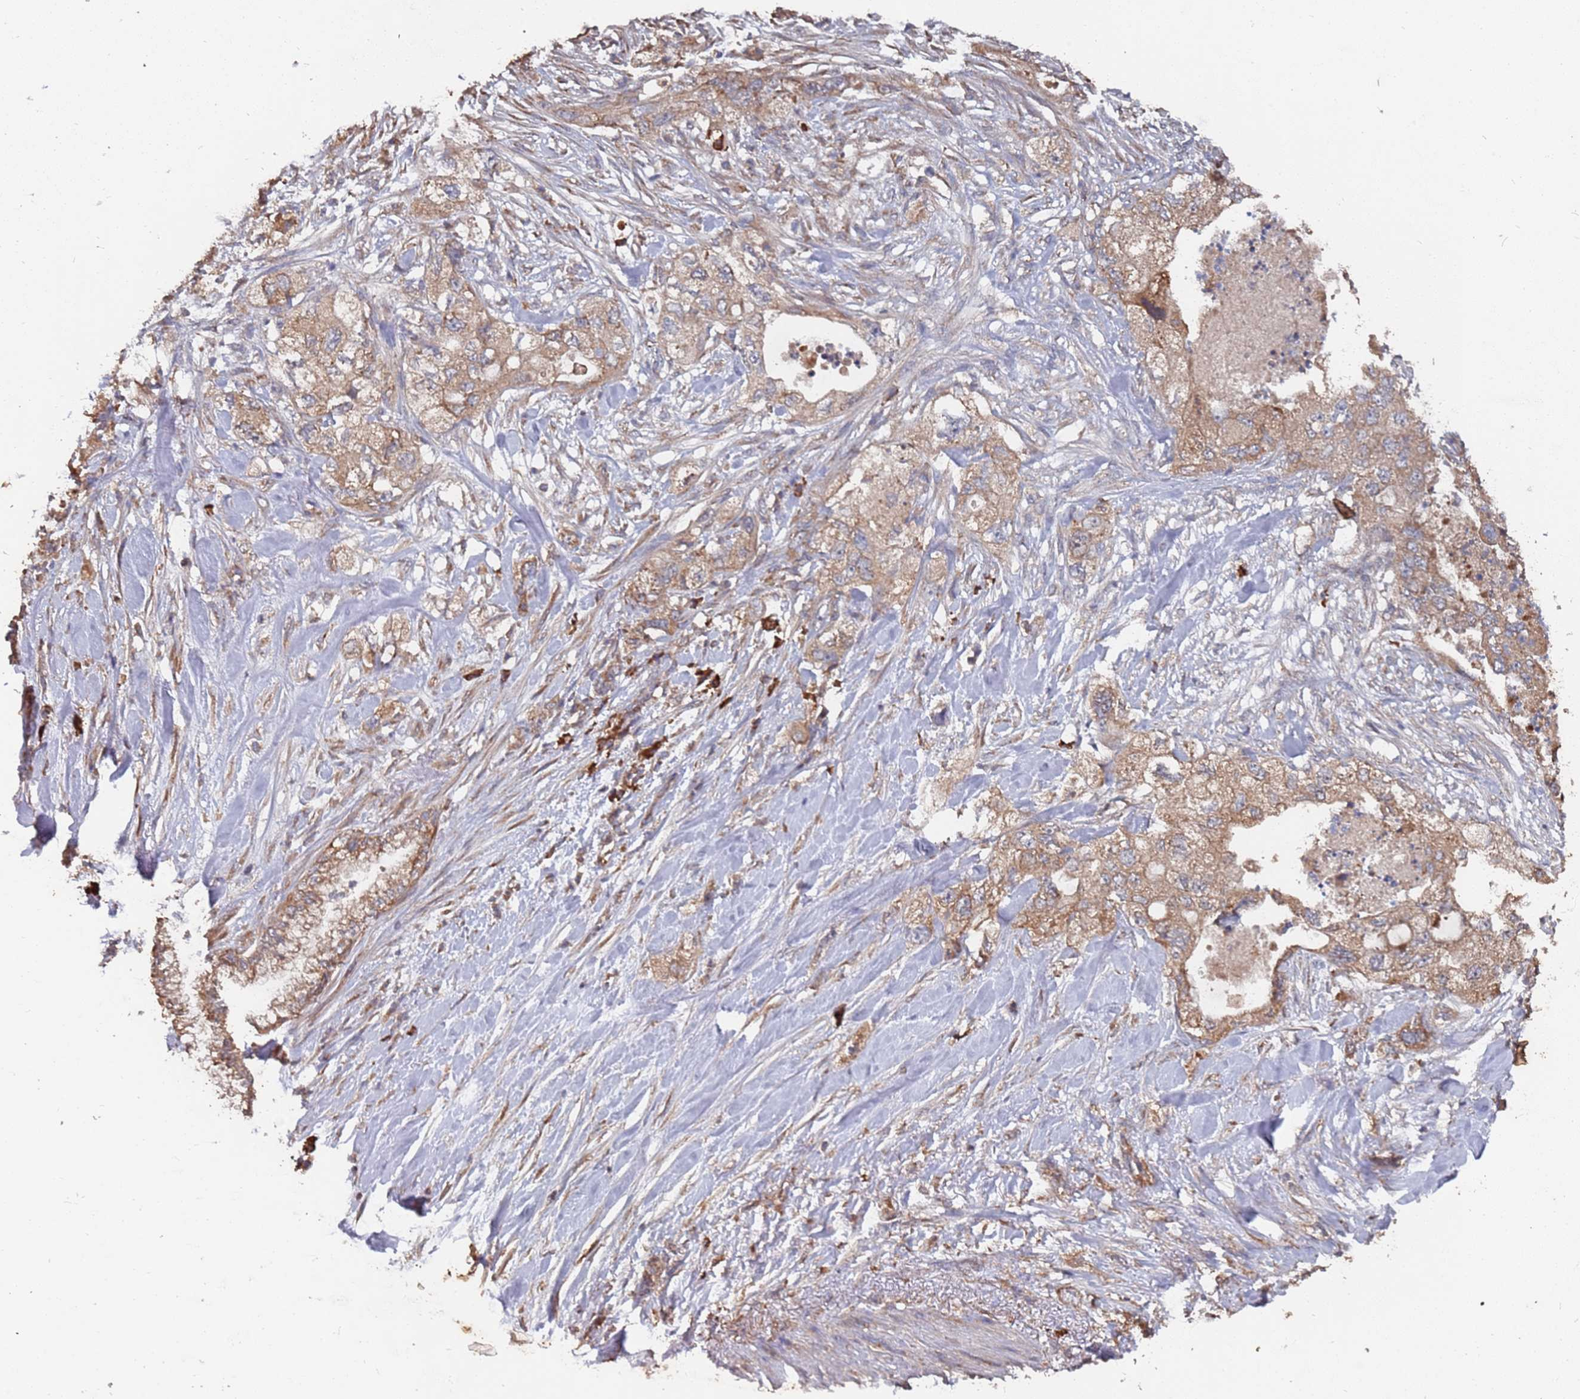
{"staining": {"intensity": "moderate", "quantity": ">75%", "location": "cytoplasmic/membranous"}, "tissue": "pancreatic cancer", "cell_type": "Tumor cells", "image_type": "cancer", "snomed": [{"axis": "morphology", "description": "Adenocarcinoma, NOS"}, {"axis": "topography", "description": "Pancreas"}], "caption": "There is medium levels of moderate cytoplasmic/membranous staining in tumor cells of pancreatic cancer (adenocarcinoma), as demonstrated by immunohistochemical staining (brown color).", "gene": "ATG5", "patient": {"sex": "female", "age": 73}}